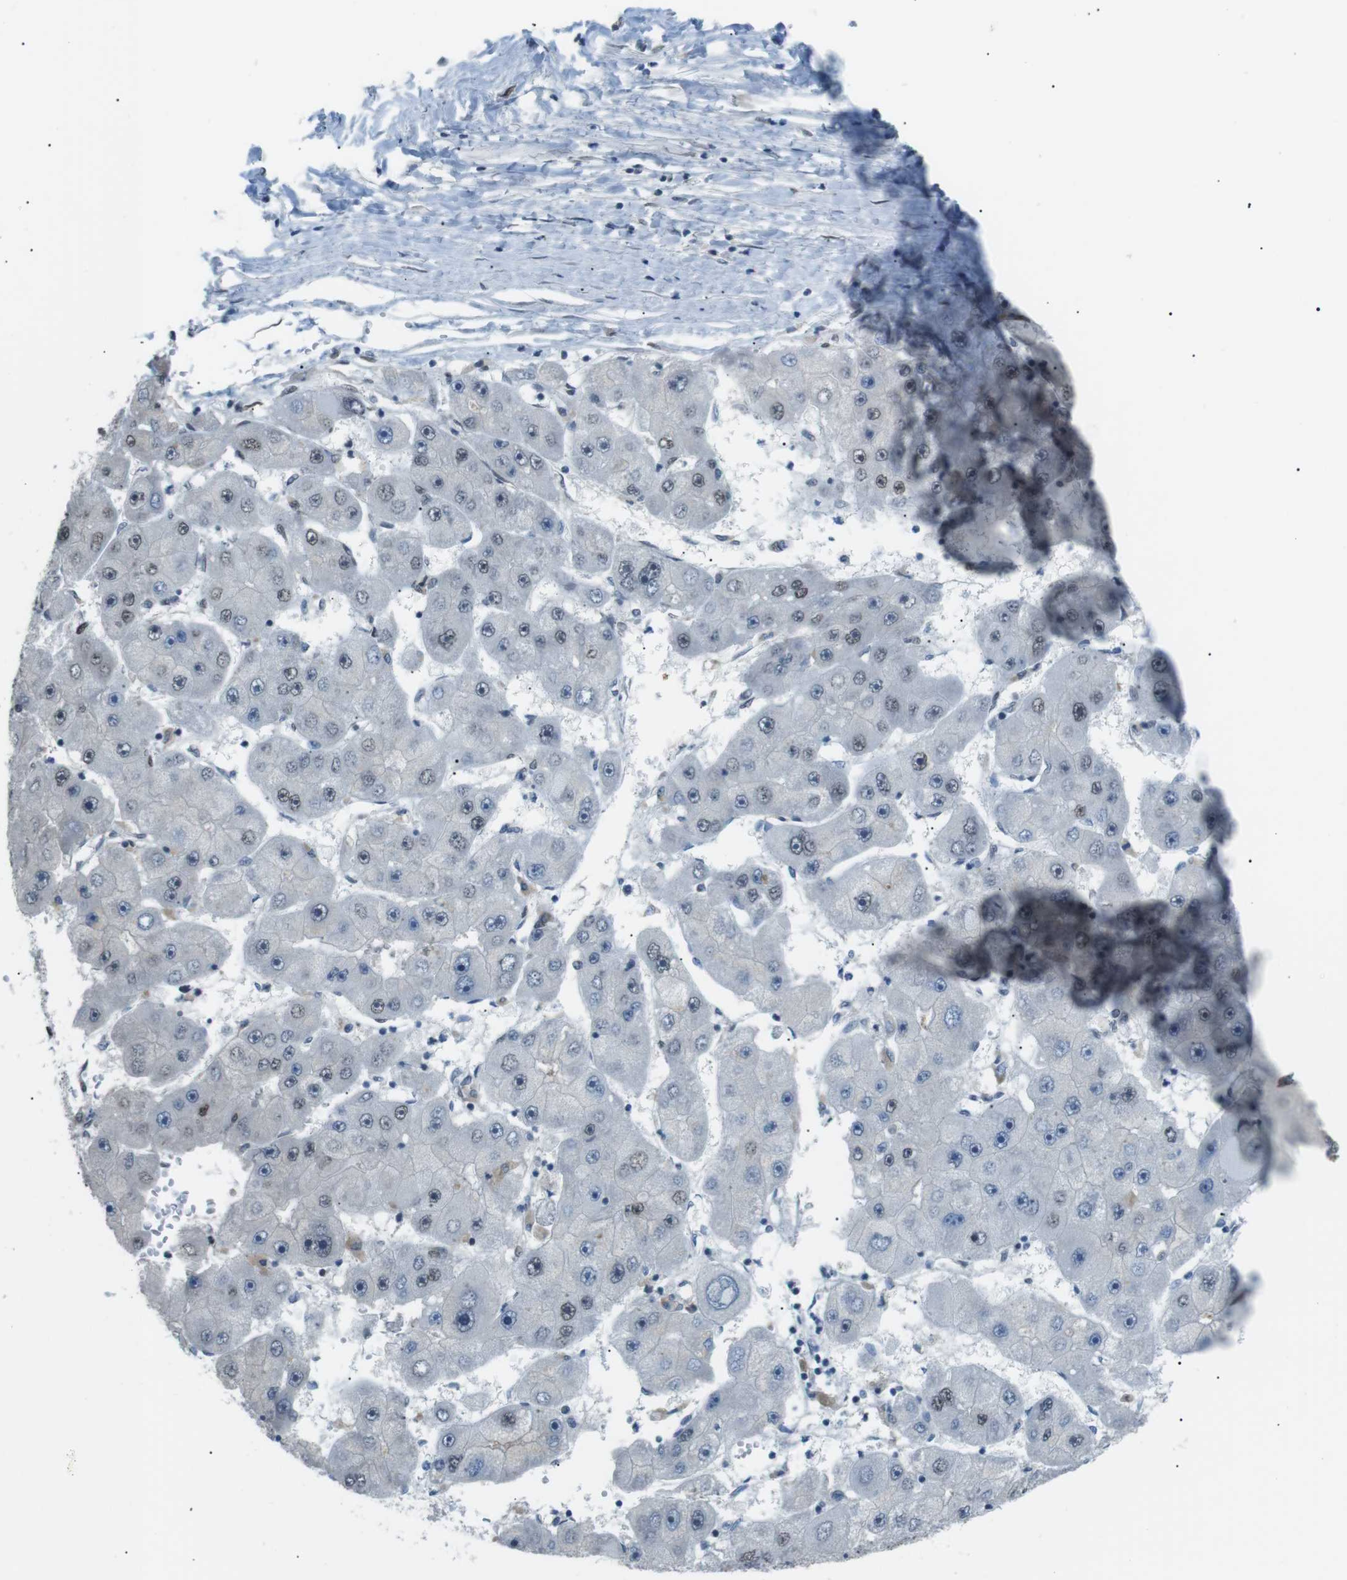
{"staining": {"intensity": "weak", "quantity": "<25%", "location": "nuclear"}, "tissue": "liver cancer", "cell_type": "Tumor cells", "image_type": "cancer", "snomed": [{"axis": "morphology", "description": "Carcinoma, Hepatocellular, NOS"}, {"axis": "topography", "description": "Liver"}], "caption": "IHC micrograph of neoplastic tissue: human liver cancer stained with DAB displays no significant protein positivity in tumor cells.", "gene": "SRPK2", "patient": {"sex": "female", "age": 61}}